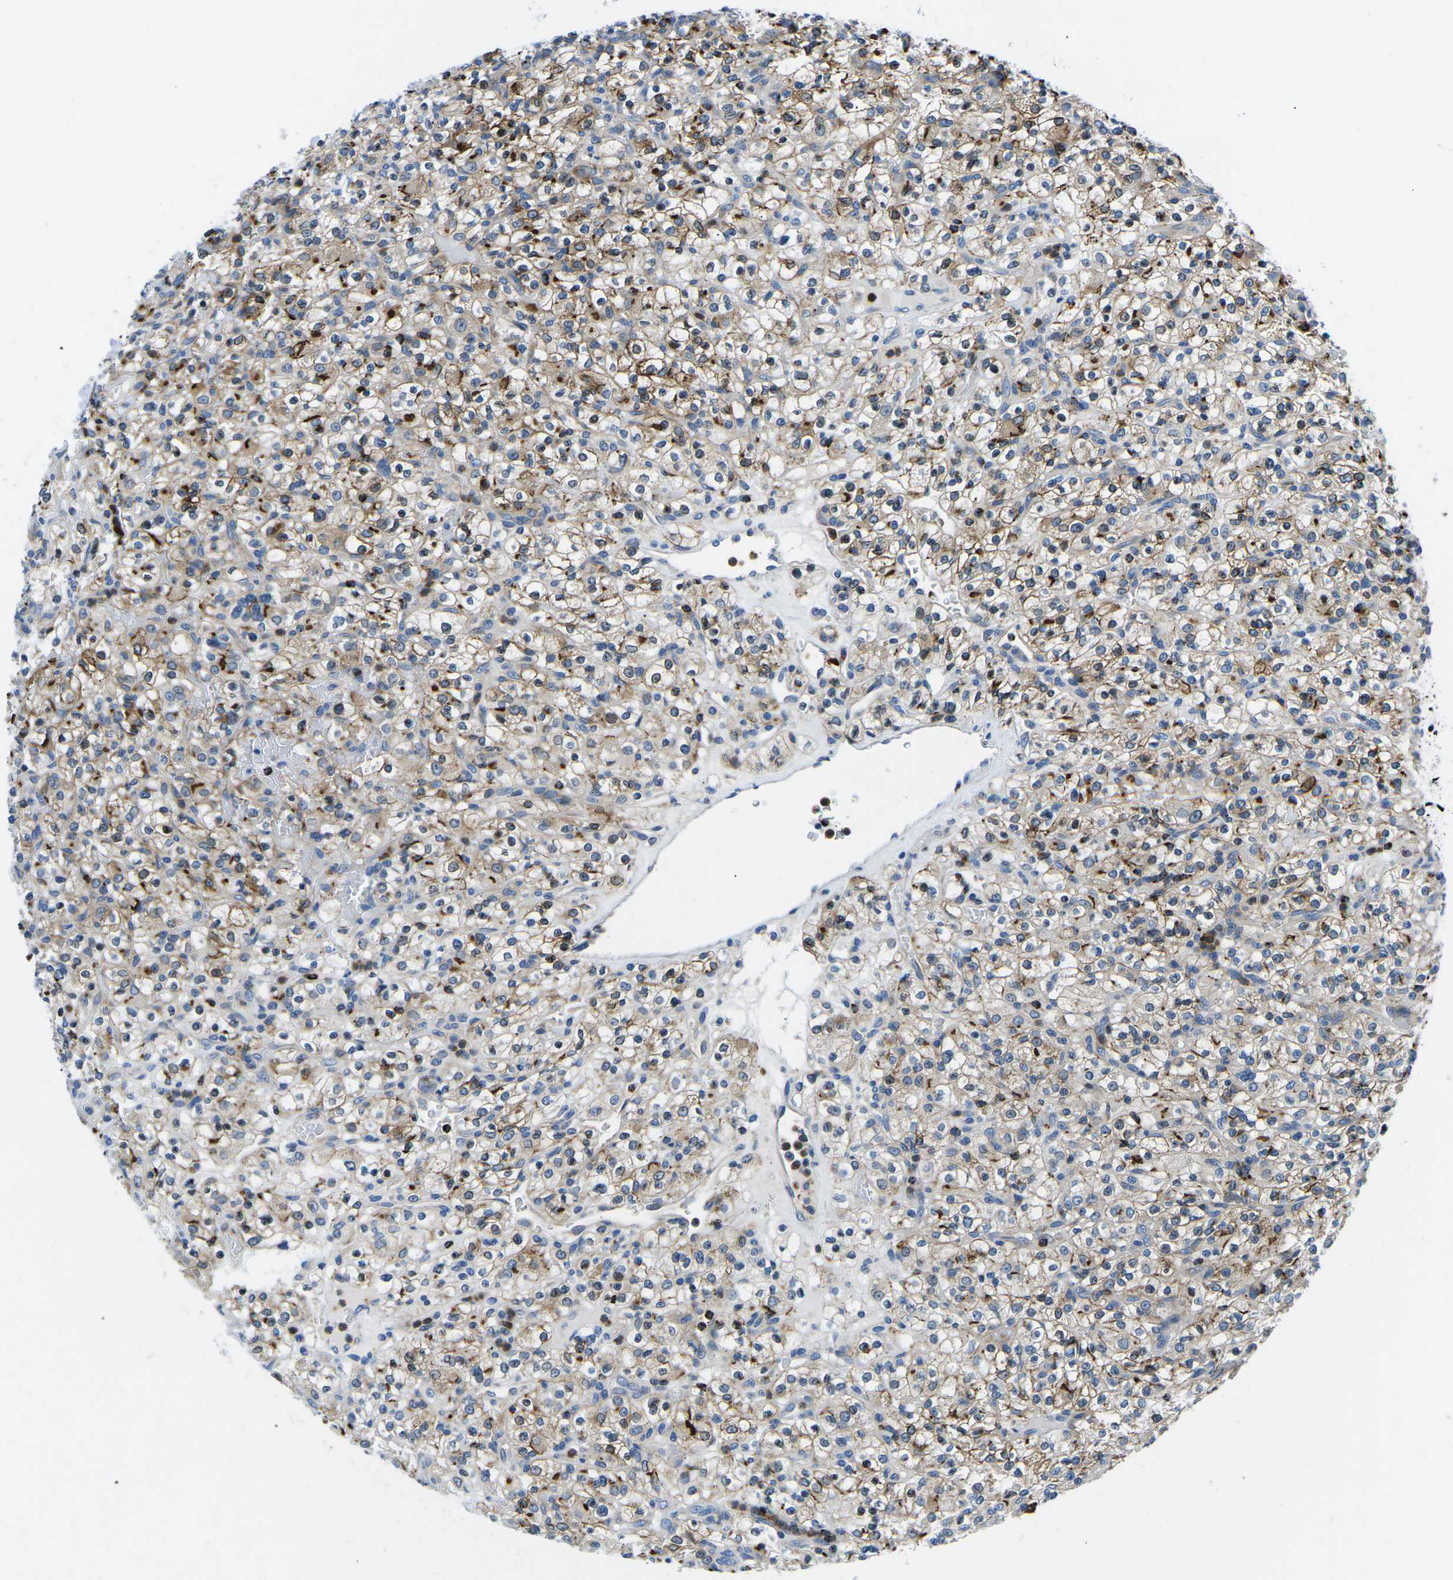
{"staining": {"intensity": "moderate", "quantity": "25%-75%", "location": "cytoplasmic/membranous"}, "tissue": "renal cancer", "cell_type": "Tumor cells", "image_type": "cancer", "snomed": [{"axis": "morphology", "description": "Normal tissue, NOS"}, {"axis": "morphology", "description": "Adenocarcinoma, NOS"}, {"axis": "topography", "description": "Kidney"}], "caption": "Renal cancer (adenocarcinoma) stained with a protein marker exhibits moderate staining in tumor cells.", "gene": "MC4R", "patient": {"sex": "female", "age": 72}}